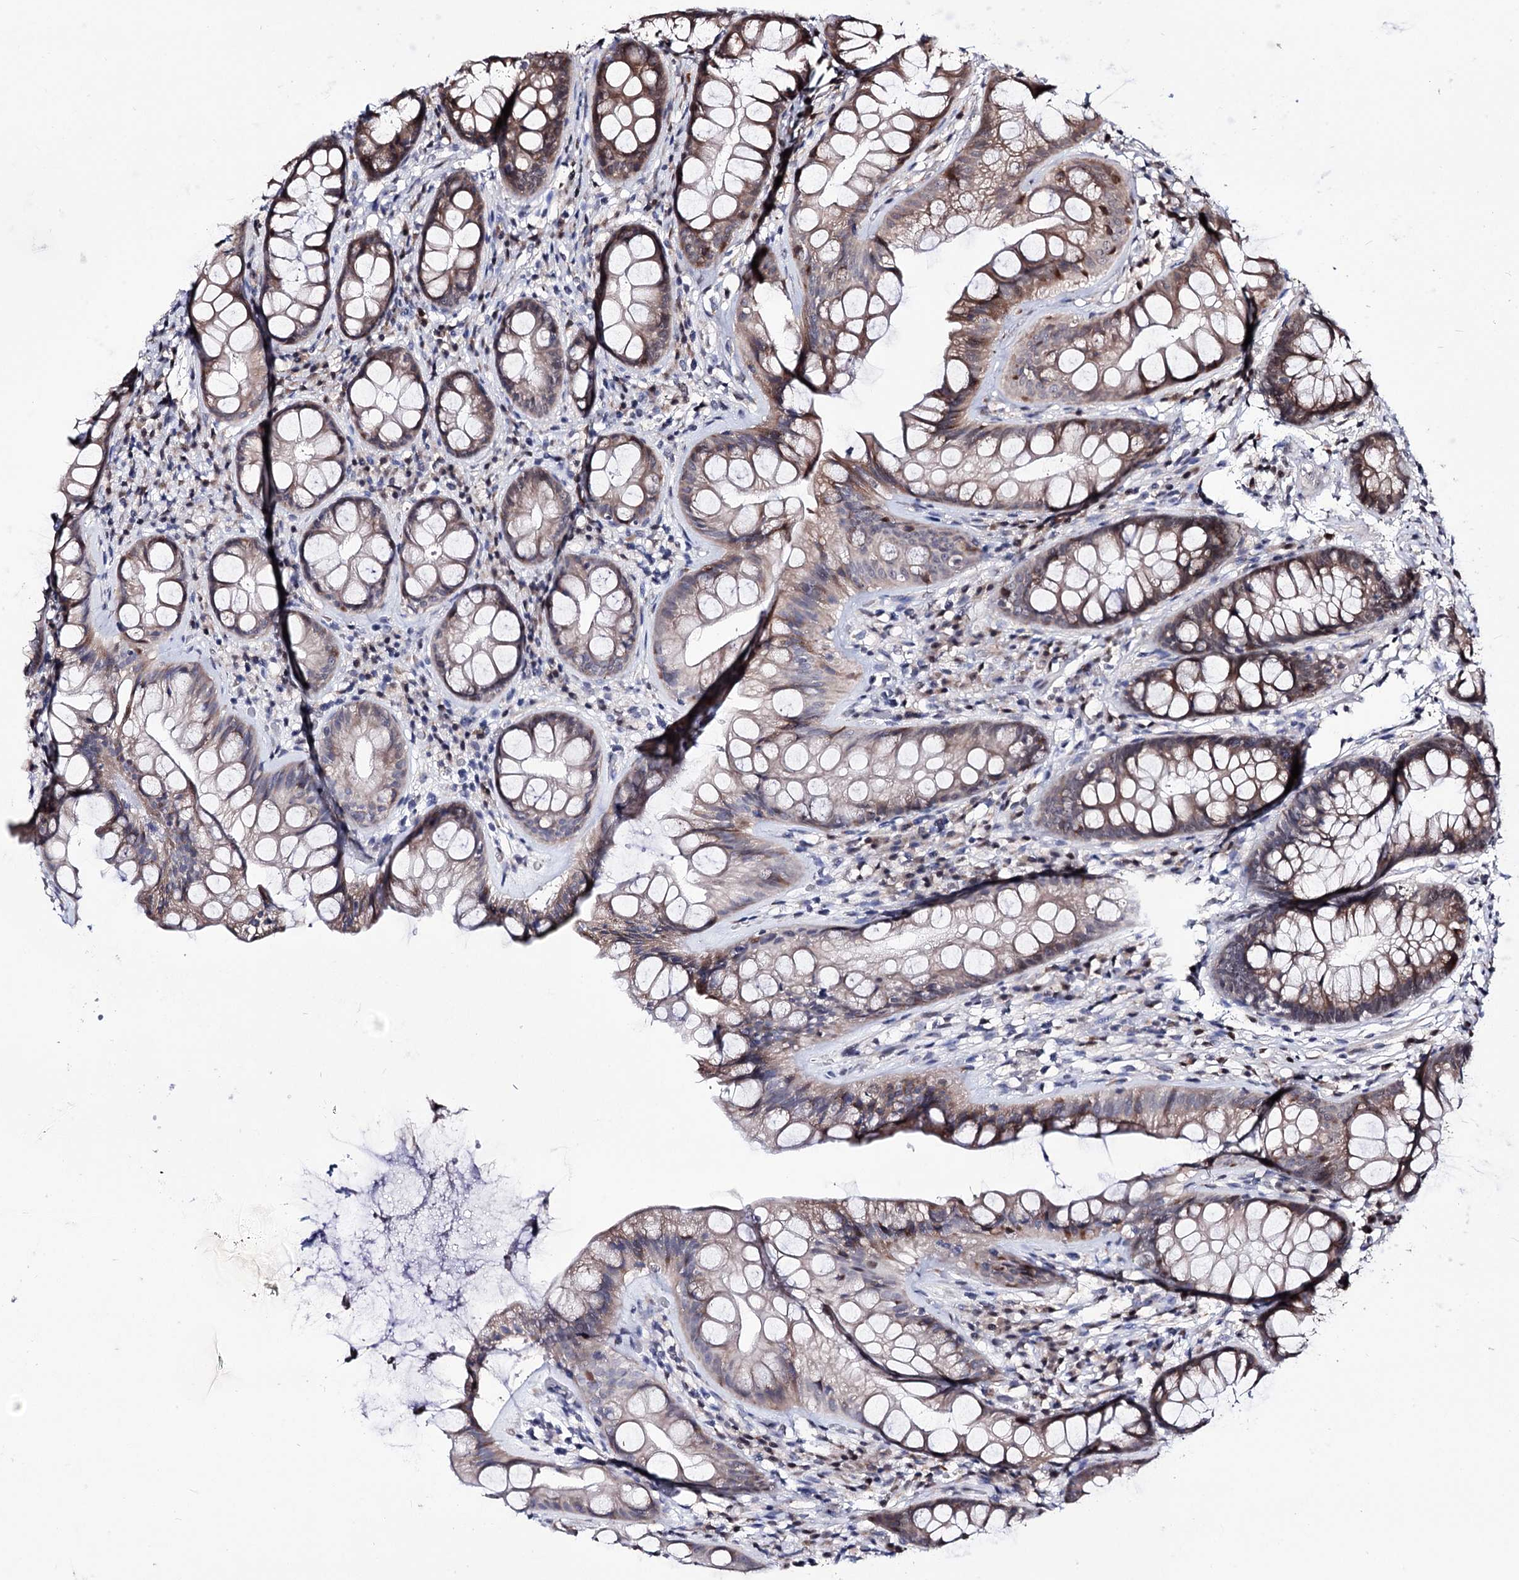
{"staining": {"intensity": "moderate", "quantity": "25%-75%", "location": "cytoplasmic/membranous"}, "tissue": "rectum", "cell_type": "Glandular cells", "image_type": "normal", "snomed": [{"axis": "morphology", "description": "Normal tissue, NOS"}, {"axis": "topography", "description": "Rectum"}], "caption": "Rectum stained with DAB IHC exhibits medium levels of moderate cytoplasmic/membranous expression in about 25%-75% of glandular cells. (DAB IHC, brown staining for protein, blue staining for nuclei).", "gene": "PPRC1", "patient": {"sex": "male", "age": 74}}